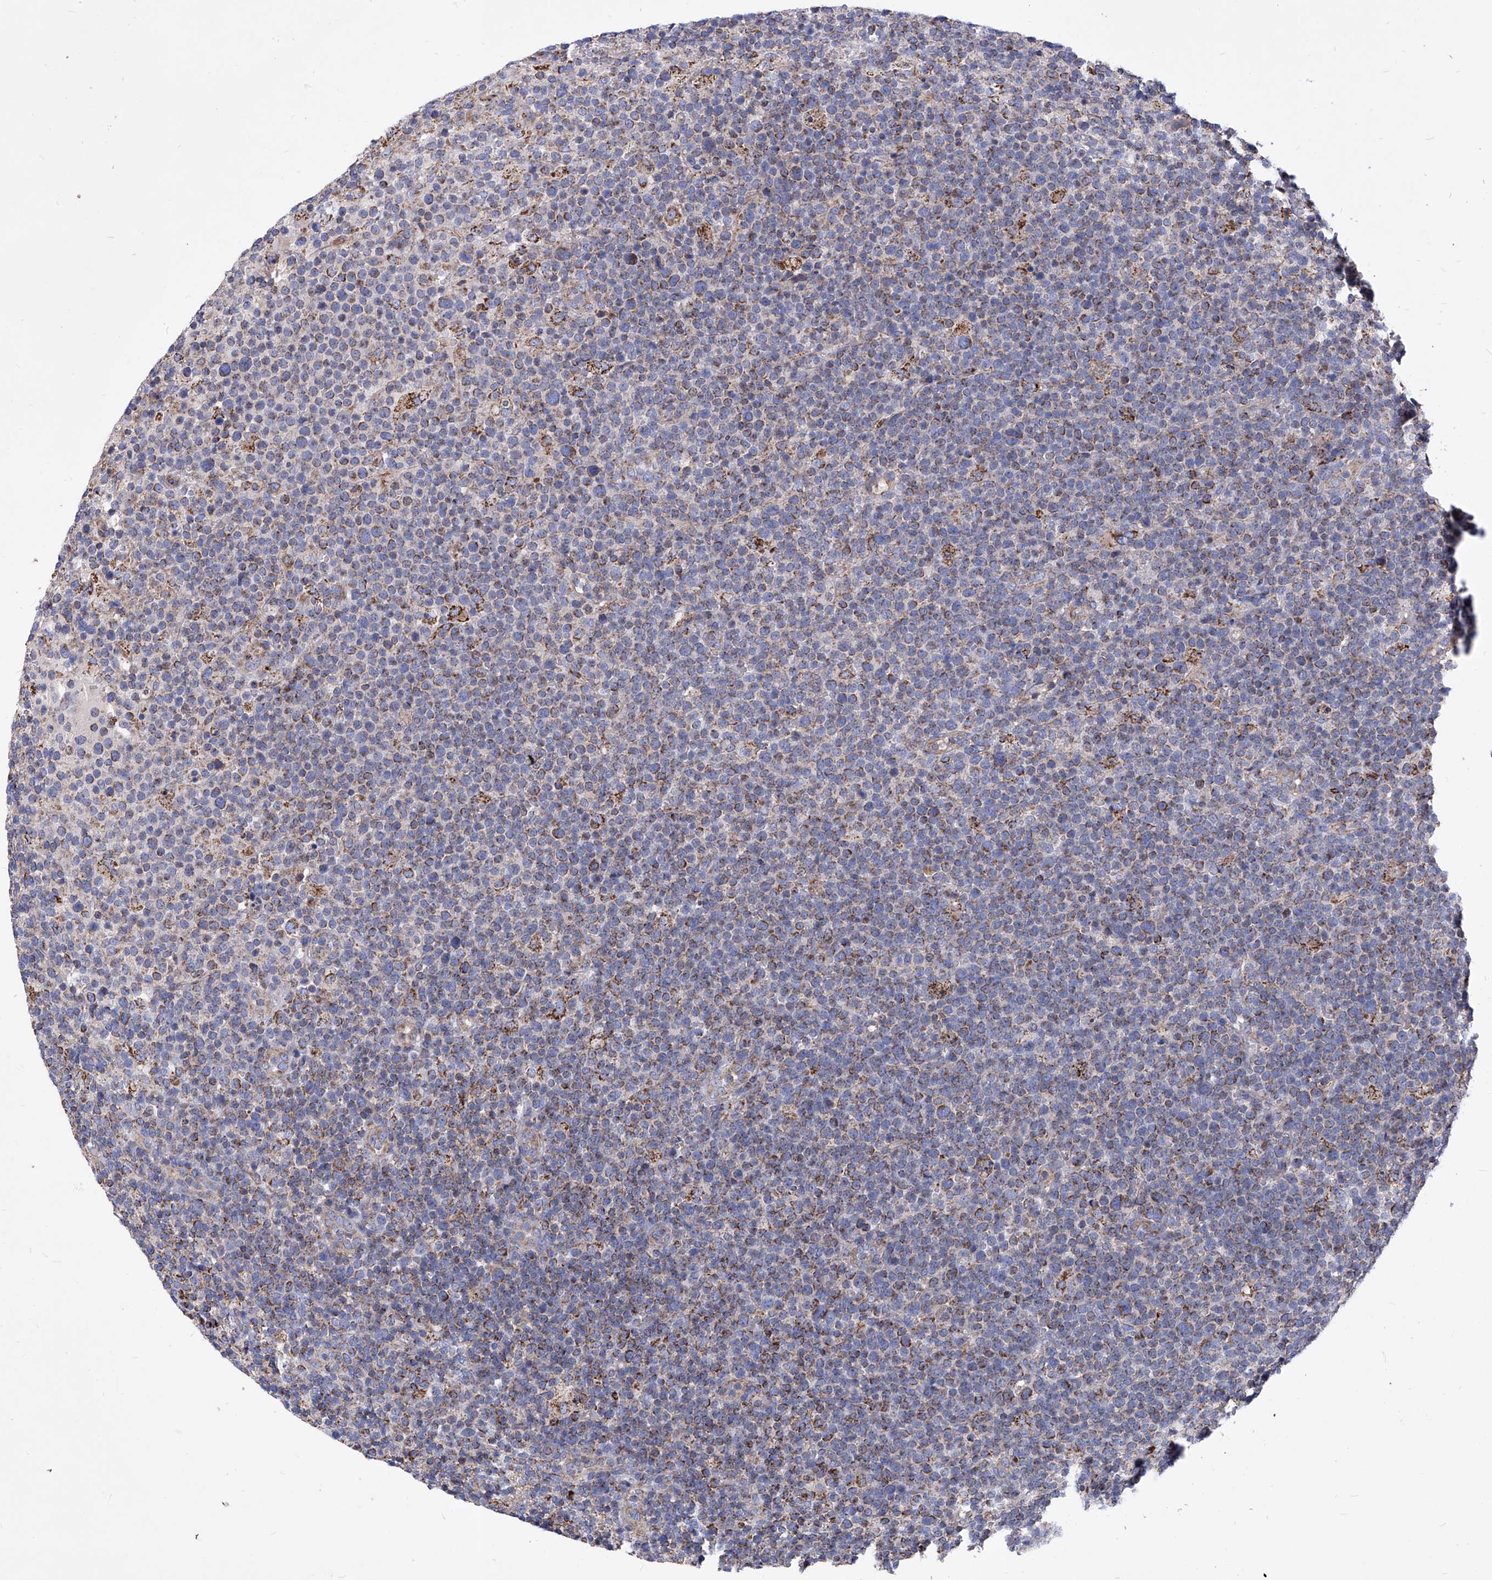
{"staining": {"intensity": "moderate", "quantity": ">75%", "location": "cytoplasmic/membranous"}, "tissue": "lymphoma", "cell_type": "Tumor cells", "image_type": "cancer", "snomed": [{"axis": "morphology", "description": "Malignant lymphoma, non-Hodgkin's type, High grade"}, {"axis": "topography", "description": "Lymph node"}], "caption": "Tumor cells show medium levels of moderate cytoplasmic/membranous positivity in about >75% of cells in human high-grade malignant lymphoma, non-Hodgkin's type. The staining was performed using DAB (3,3'-diaminobenzidine) to visualize the protein expression in brown, while the nuclei were stained in blue with hematoxylin (Magnification: 20x).", "gene": "HRNR", "patient": {"sex": "male", "age": 61}}